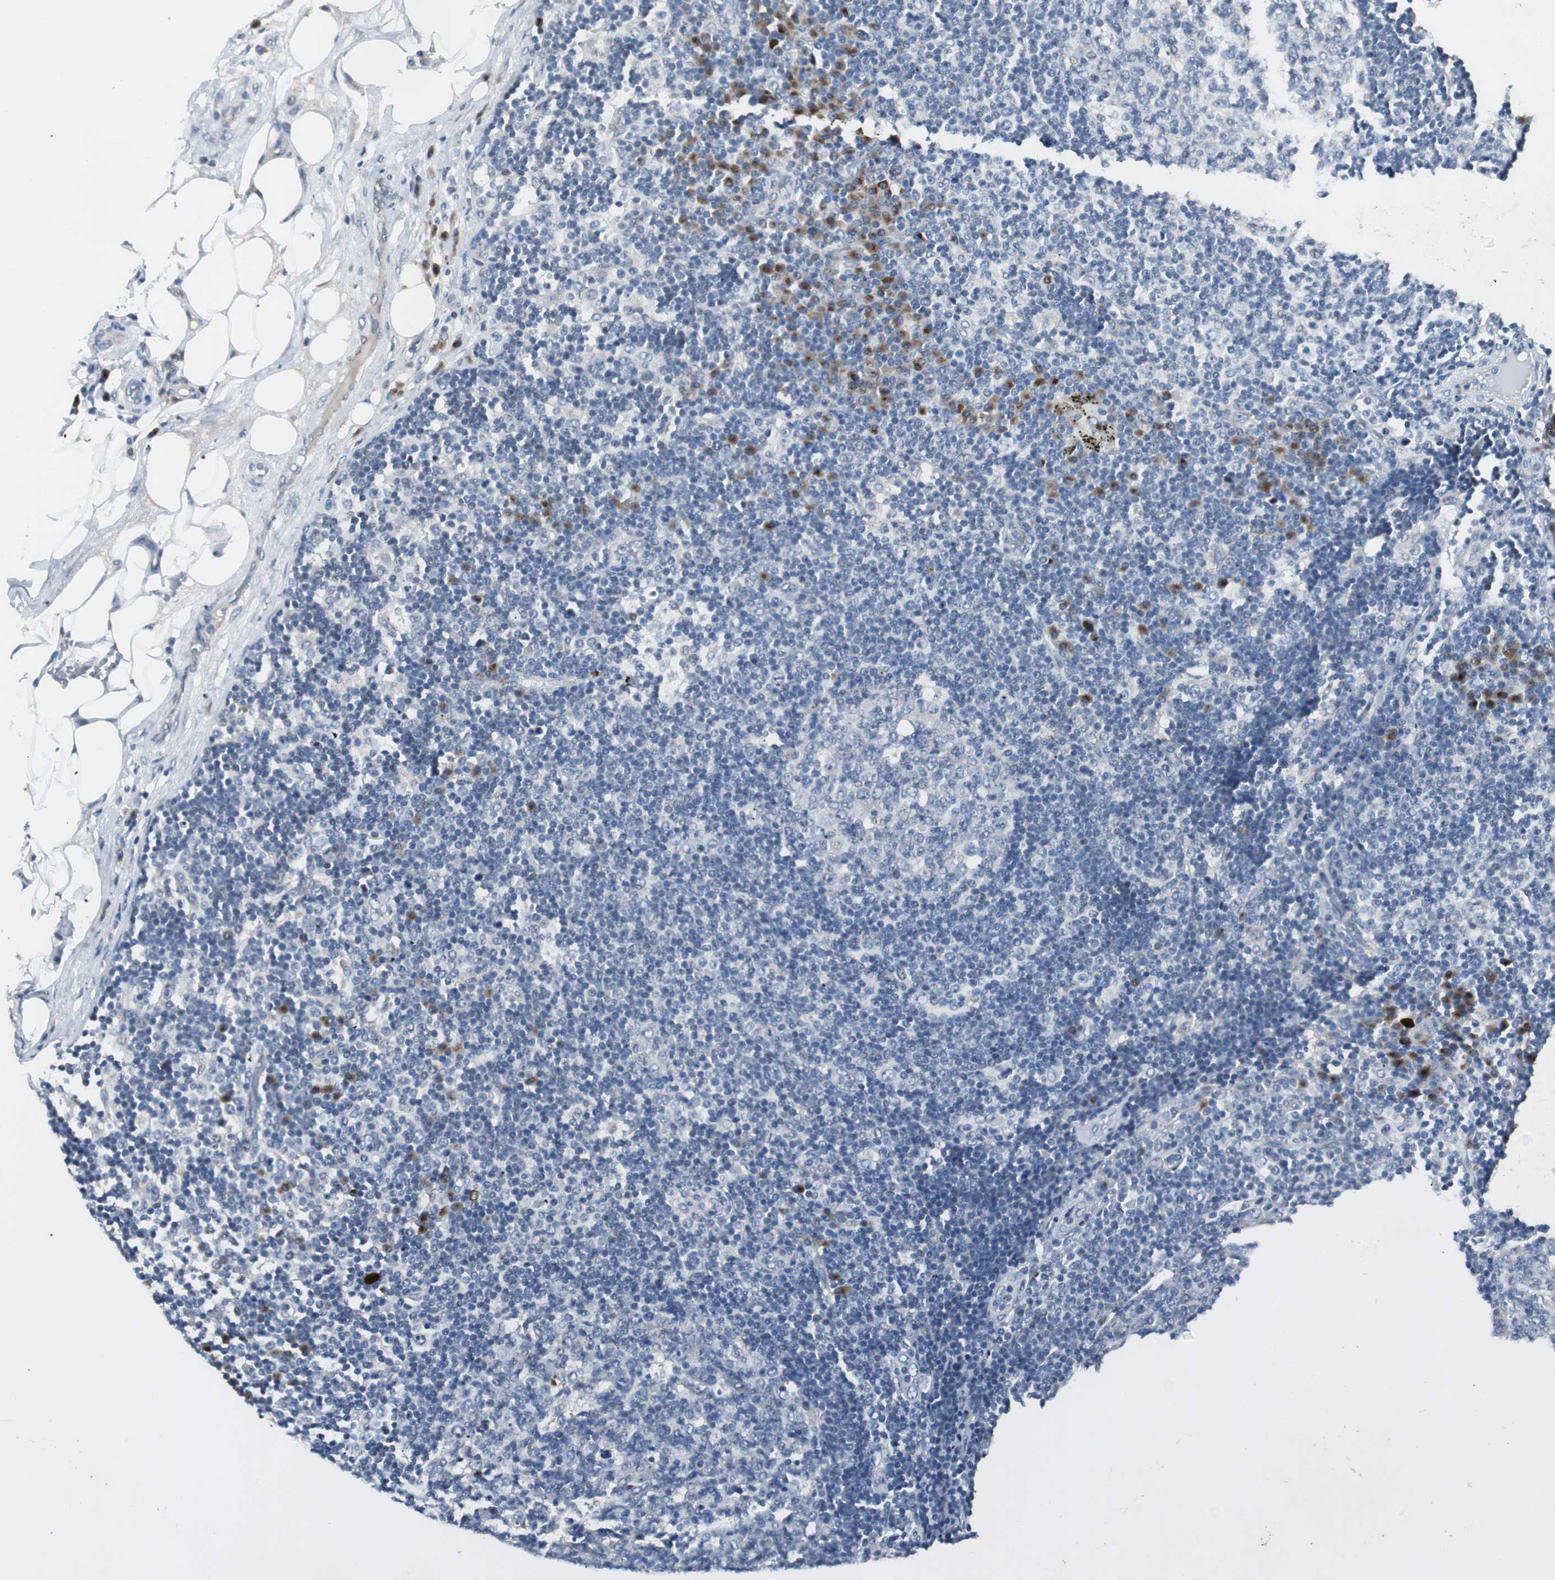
{"staining": {"intensity": "negative", "quantity": "none", "location": "none"}, "tissue": "lymph node", "cell_type": "Germinal center cells", "image_type": "normal", "snomed": [{"axis": "morphology", "description": "Normal tissue, NOS"}, {"axis": "morphology", "description": "Squamous cell carcinoma, metastatic, NOS"}, {"axis": "topography", "description": "Lymph node"}], "caption": "Protein analysis of unremarkable lymph node exhibits no significant expression in germinal center cells.", "gene": "SOX30", "patient": {"sex": "female", "age": 53}}